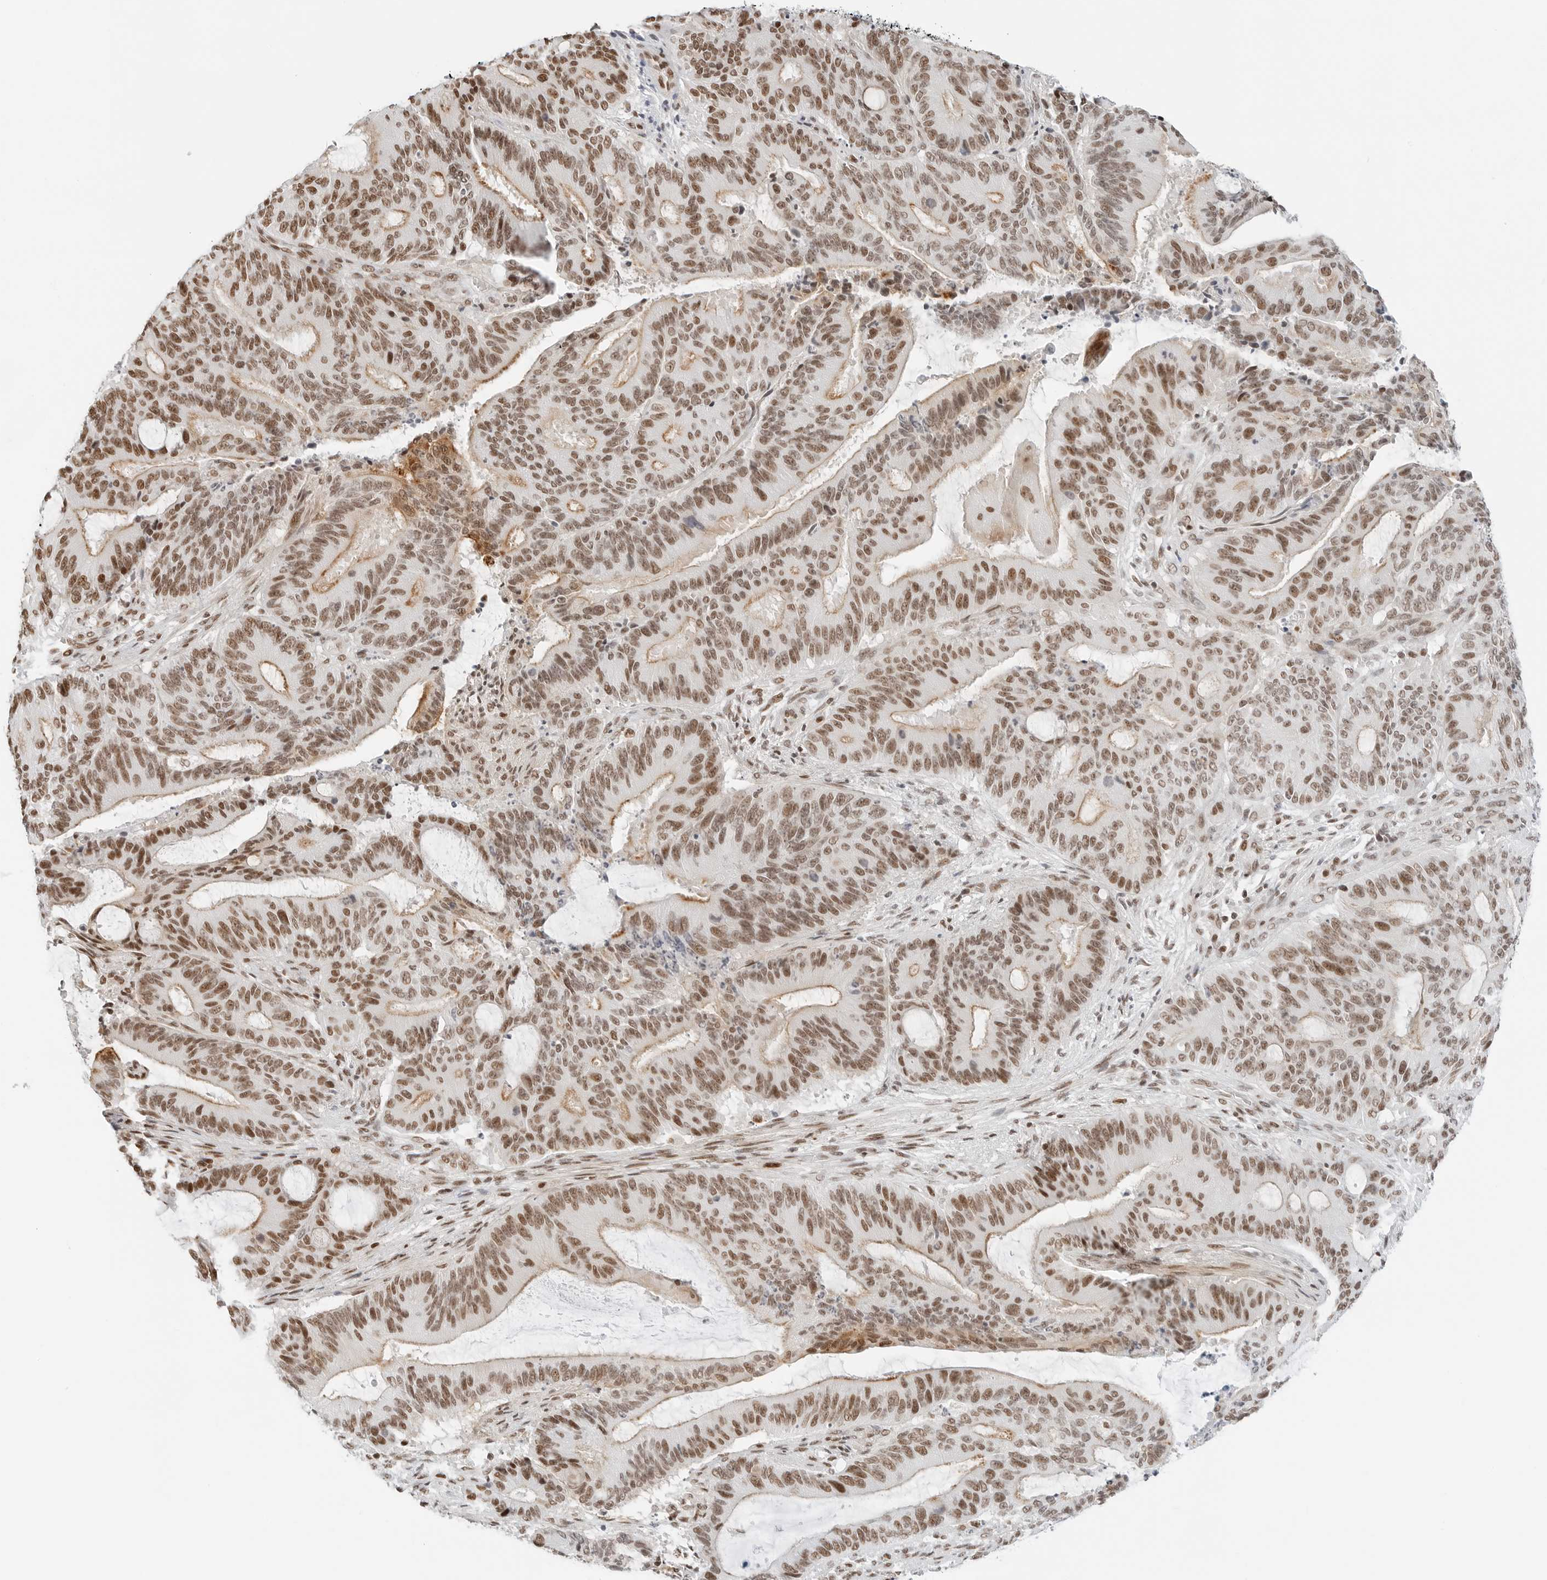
{"staining": {"intensity": "moderate", "quantity": ">75%", "location": "cytoplasmic/membranous,nuclear"}, "tissue": "liver cancer", "cell_type": "Tumor cells", "image_type": "cancer", "snomed": [{"axis": "morphology", "description": "Normal tissue, NOS"}, {"axis": "morphology", "description": "Cholangiocarcinoma"}, {"axis": "topography", "description": "Liver"}, {"axis": "topography", "description": "Peripheral nerve tissue"}], "caption": "This histopathology image exhibits immunohistochemistry staining of liver cholangiocarcinoma, with medium moderate cytoplasmic/membranous and nuclear expression in about >75% of tumor cells.", "gene": "CRTC2", "patient": {"sex": "female", "age": 73}}